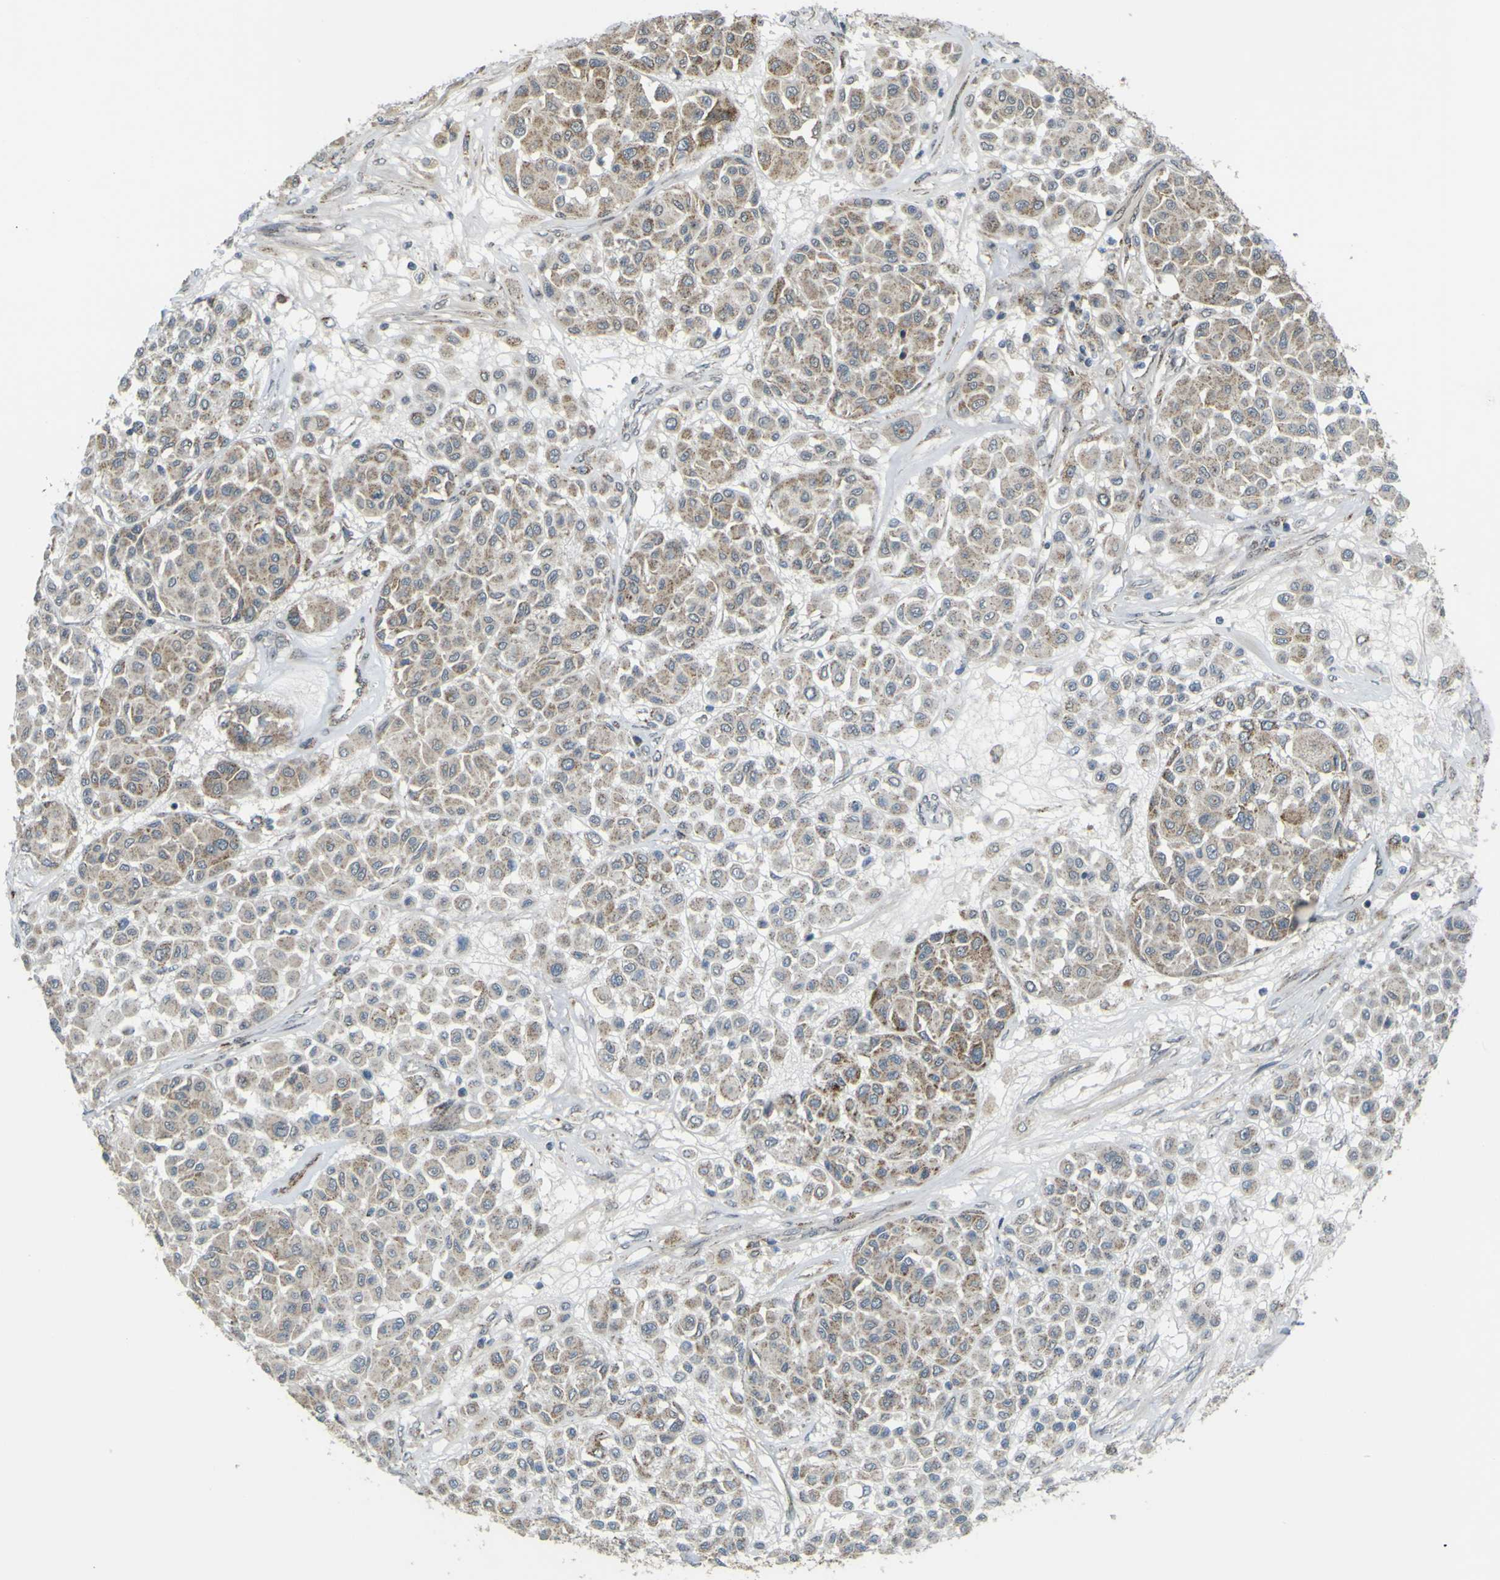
{"staining": {"intensity": "moderate", "quantity": ">75%", "location": "cytoplasmic/membranous"}, "tissue": "melanoma", "cell_type": "Tumor cells", "image_type": "cancer", "snomed": [{"axis": "morphology", "description": "Malignant melanoma, Metastatic site"}, {"axis": "topography", "description": "Soft tissue"}], "caption": "Moderate cytoplasmic/membranous staining for a protein is identified in approximately >75% of tumor cells of melanoma using IHC.", "gene": "ACBD5", "patient": {"sex": "male", "age": 41}}